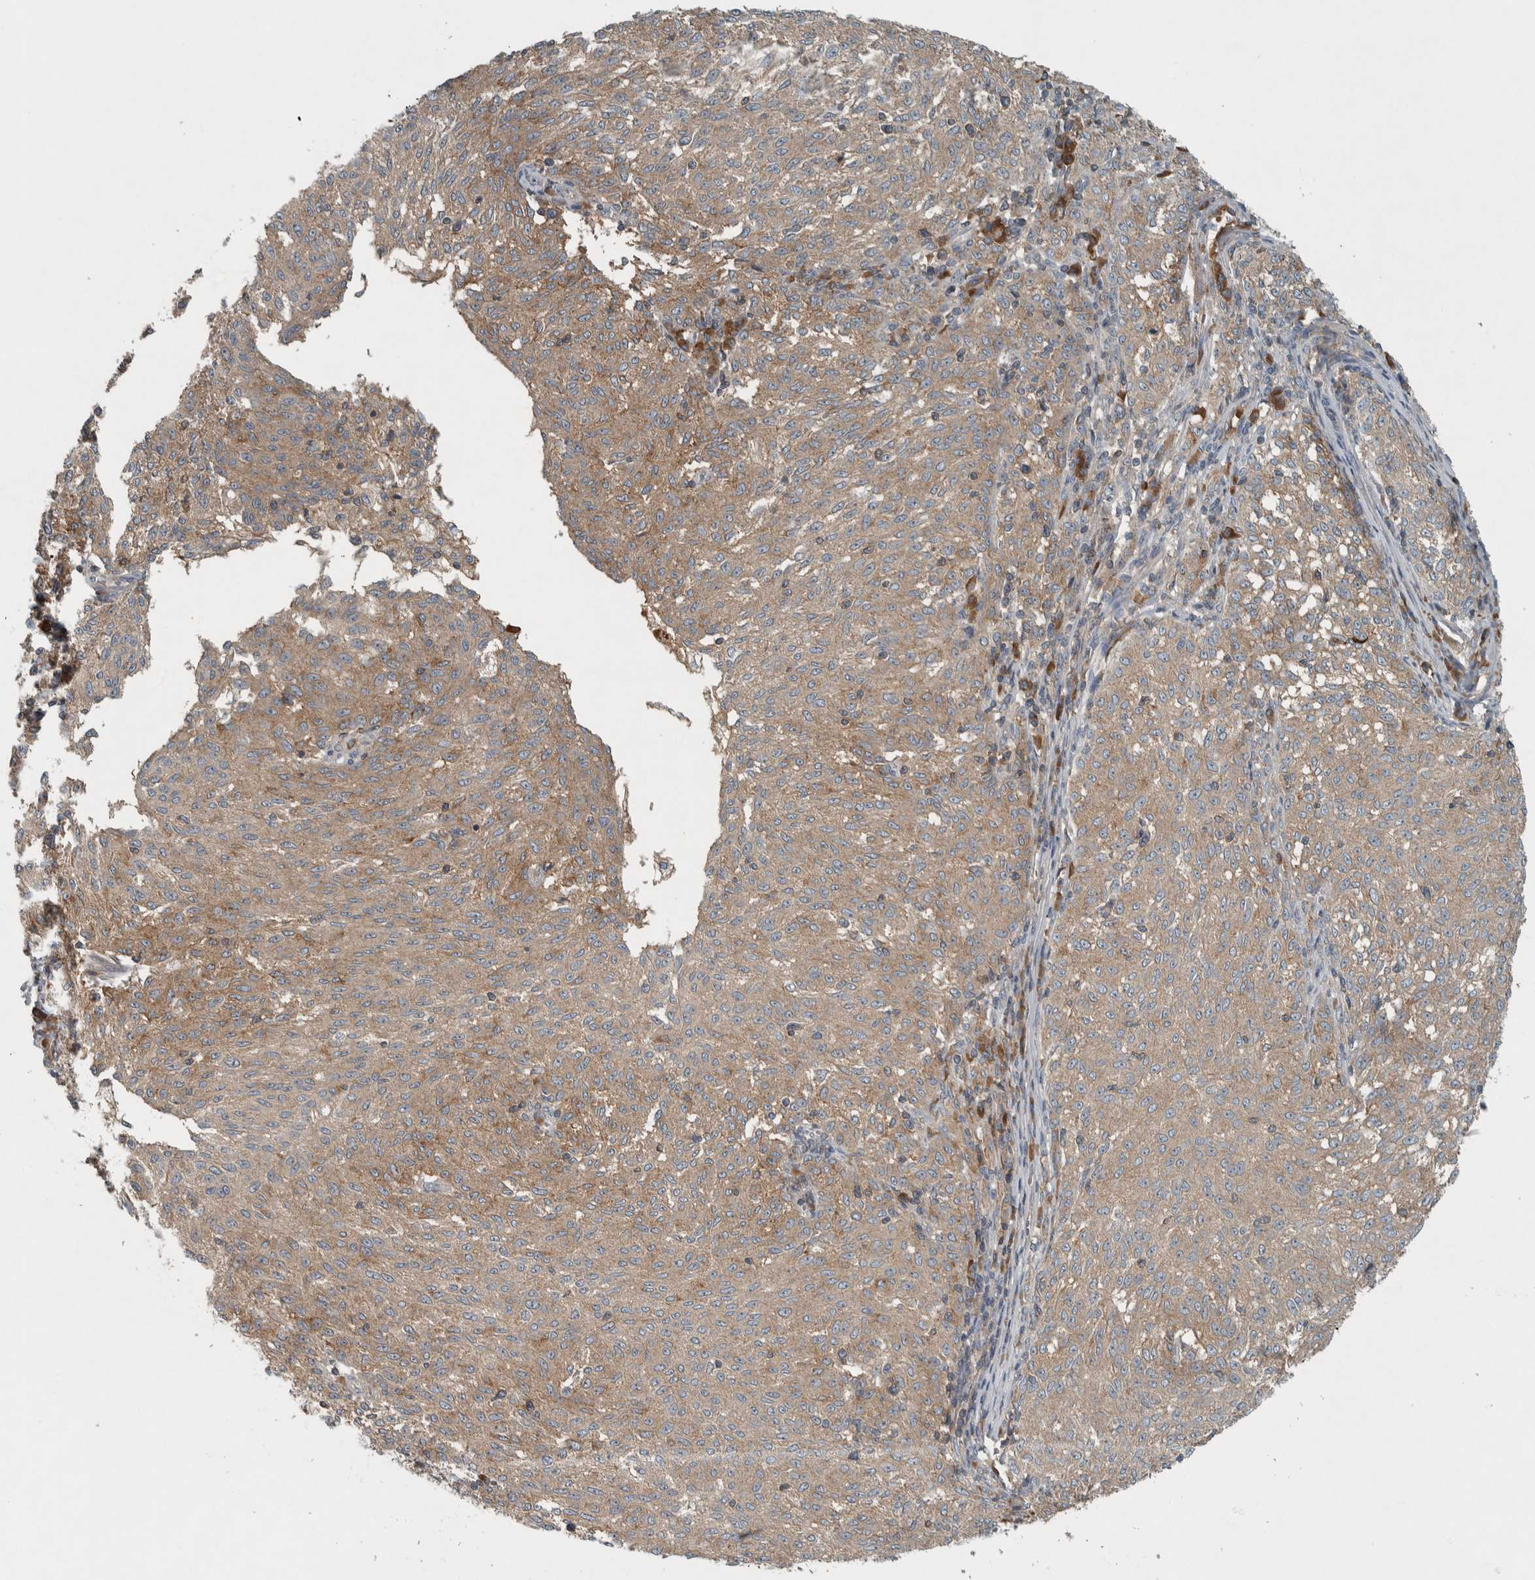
{"staining": {"intensity": "moderate", "quantity": ">75%", "location": "cytoplasmic/membranous"}, "tissue": "melanoma", "cell_type": "Tumor cells", "image_type": "cancer", "snomed": [{"axis": "morphology", "description": "Malignant melanoma, NOS"}, {"axis": "topography", "description": "Skin"}], "caption": "Immunohistochemical staining of human malignant melanoma exhibits moderate cytoplasmic/membranous protein expression in about >75% of tumor cells.", "gene": "CLCN2", "patient": {"sex": "female", "age": 72}}